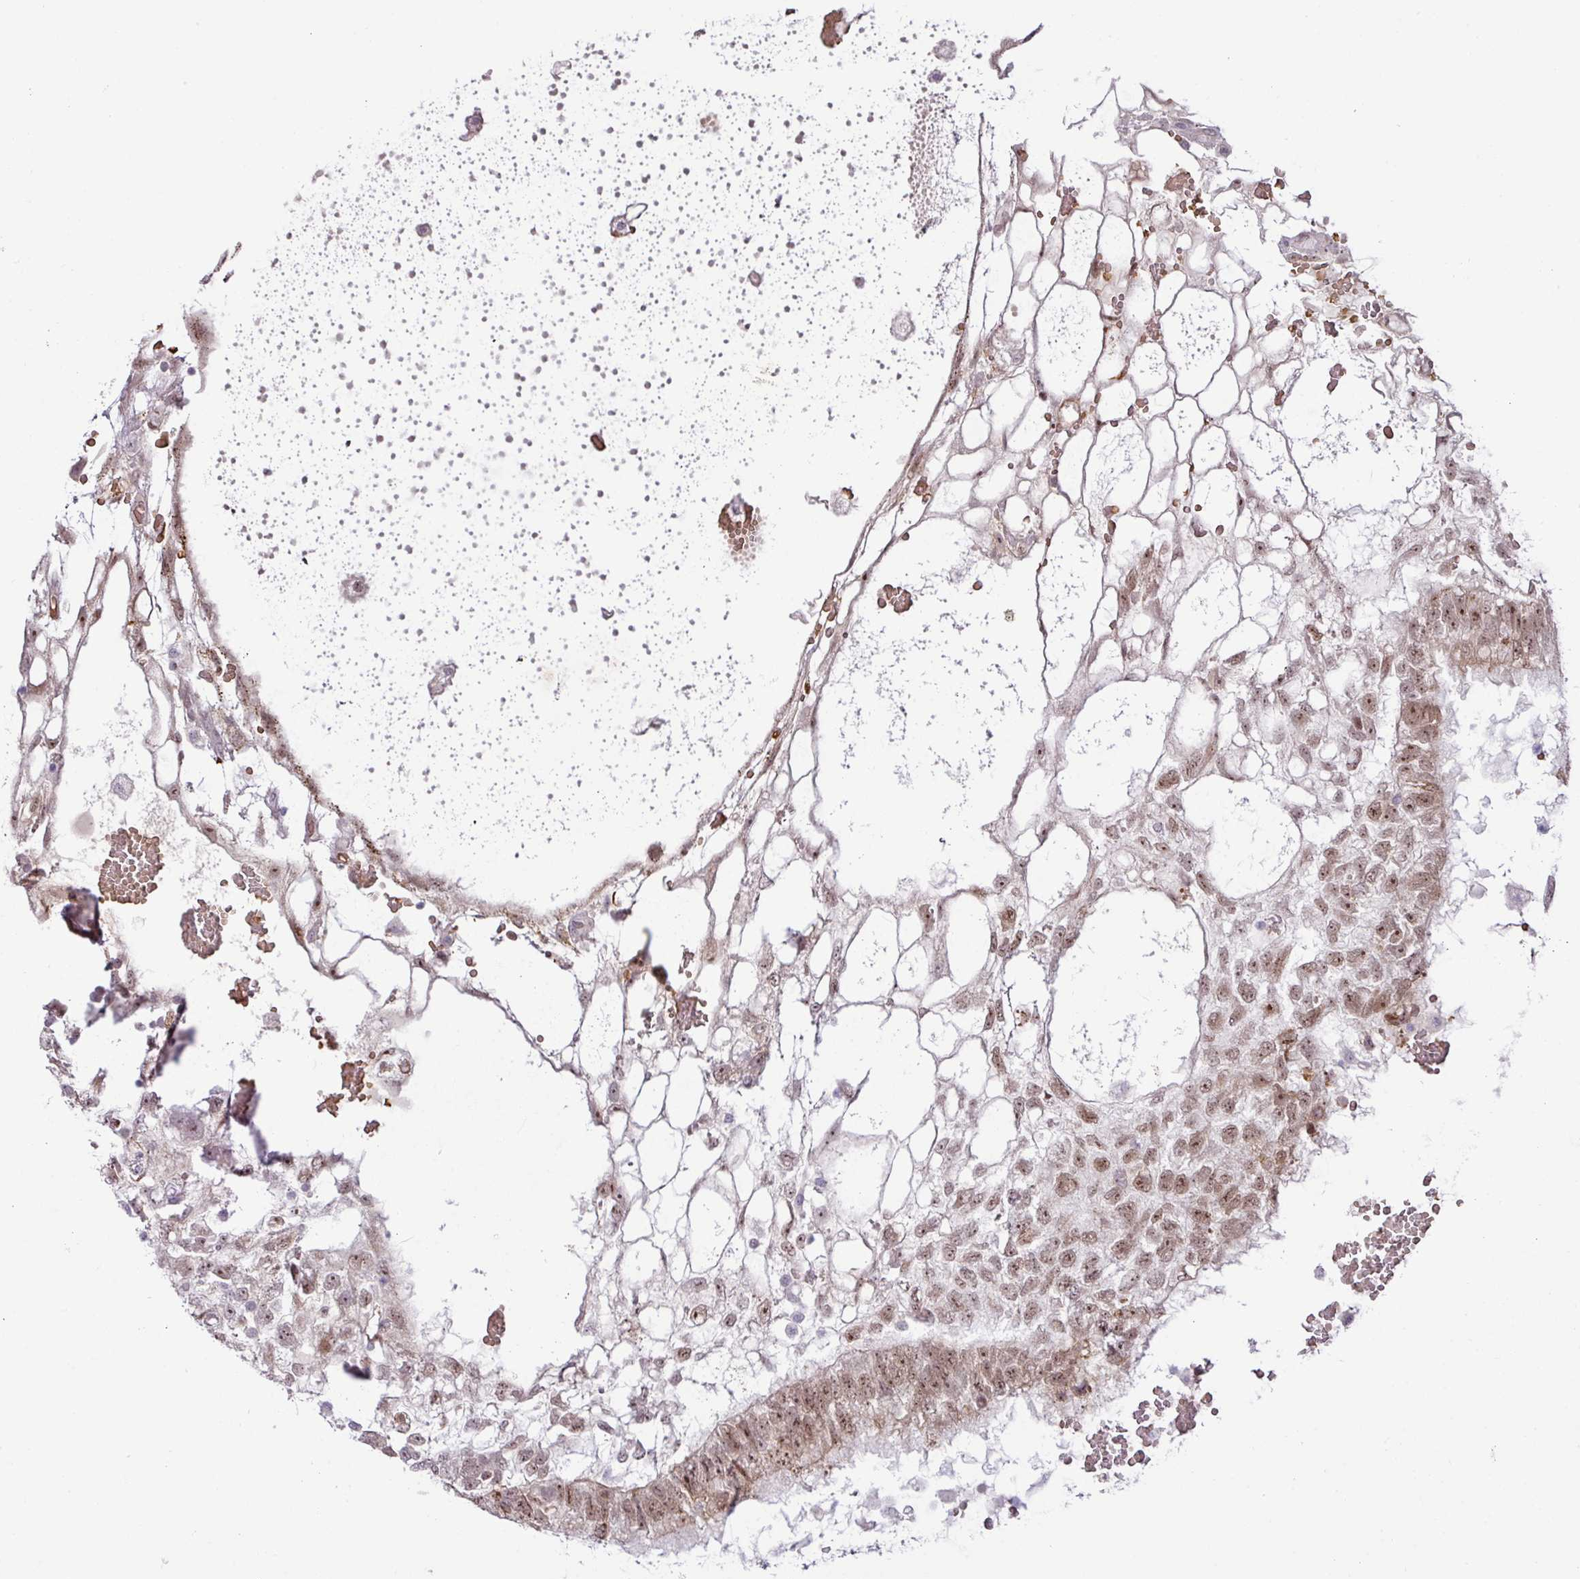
{"staining": {"intensity": "moderate", "quantity": ">75%", "location": "nuclear"}, "tissue": "testis cancer", "cell_type": "Tumor cells", "image_type": "cancer", "snomed": [{"axis": "morphology", "description": "Normal tissue, NOS"}, {"axis": "morphology", "description": "Carcinoma, Embryonal, NOS"}, {"axis": "topography", "description": "Testis"}], "caption": "Human testis cancer (embryonal carcinoma) stained with a protein marker displays moderate staining in tumor cells.", "gene": "PARP2", "patient": {"sex": "male", "age": 32}}